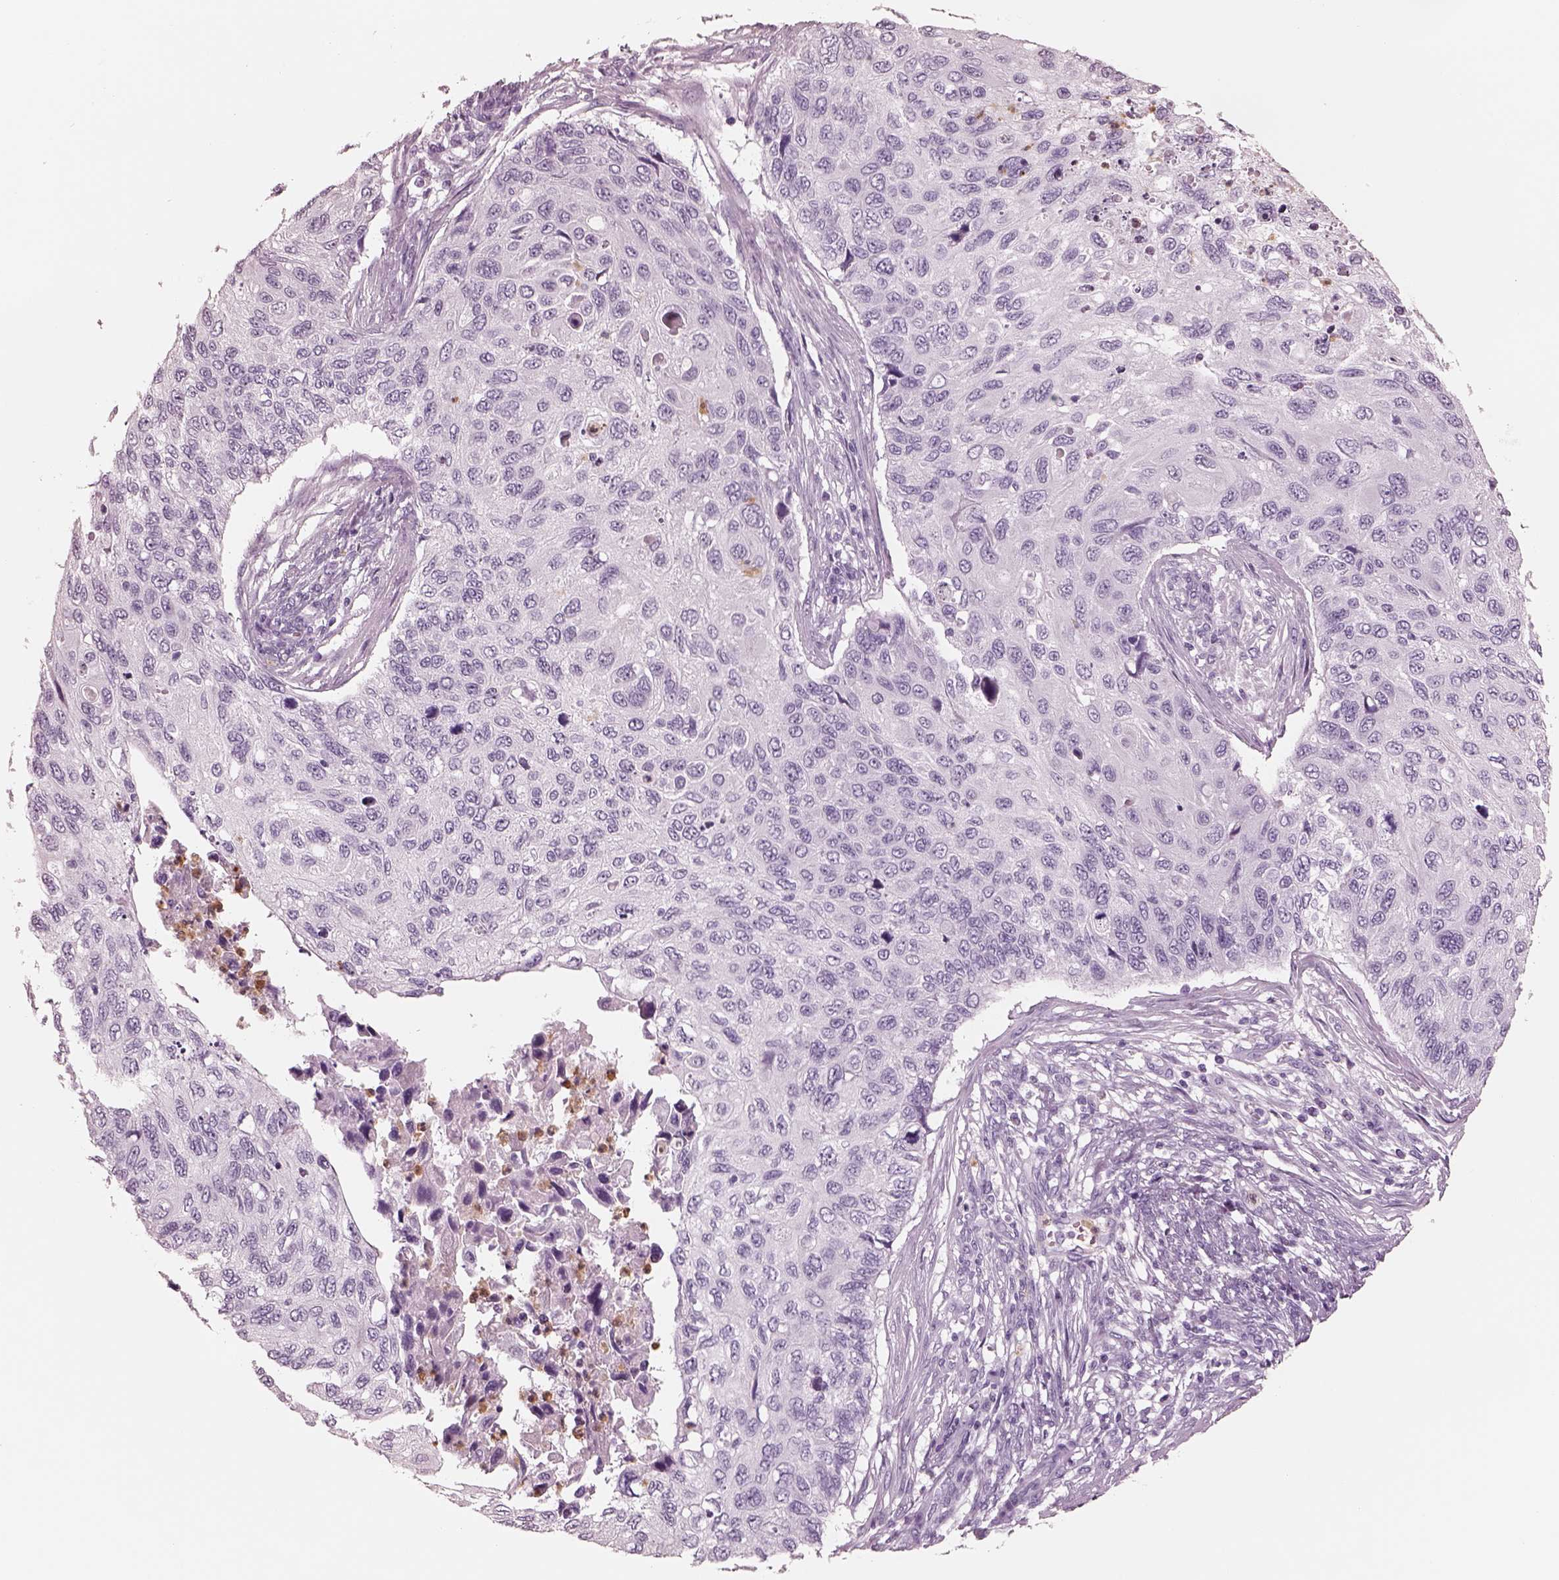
{"staining": {"intensity": "negative", "quantity": "none", "location": "none"}, "tissue": "cervical cancer", "cell_type": "Tumor cells", "image_type": "cancer", "snomed": [{"axis": "morphology", "description": "Squamous cell carcinoma, NOS"}, {"axis": "topography", "description": "Cervix"}], "caption": "The image shows no significant positivity in tumor cells of cervical squamous cell carcinoma.", "gene": "ELANE", "patient": {"sex": "female", "age": 70}}